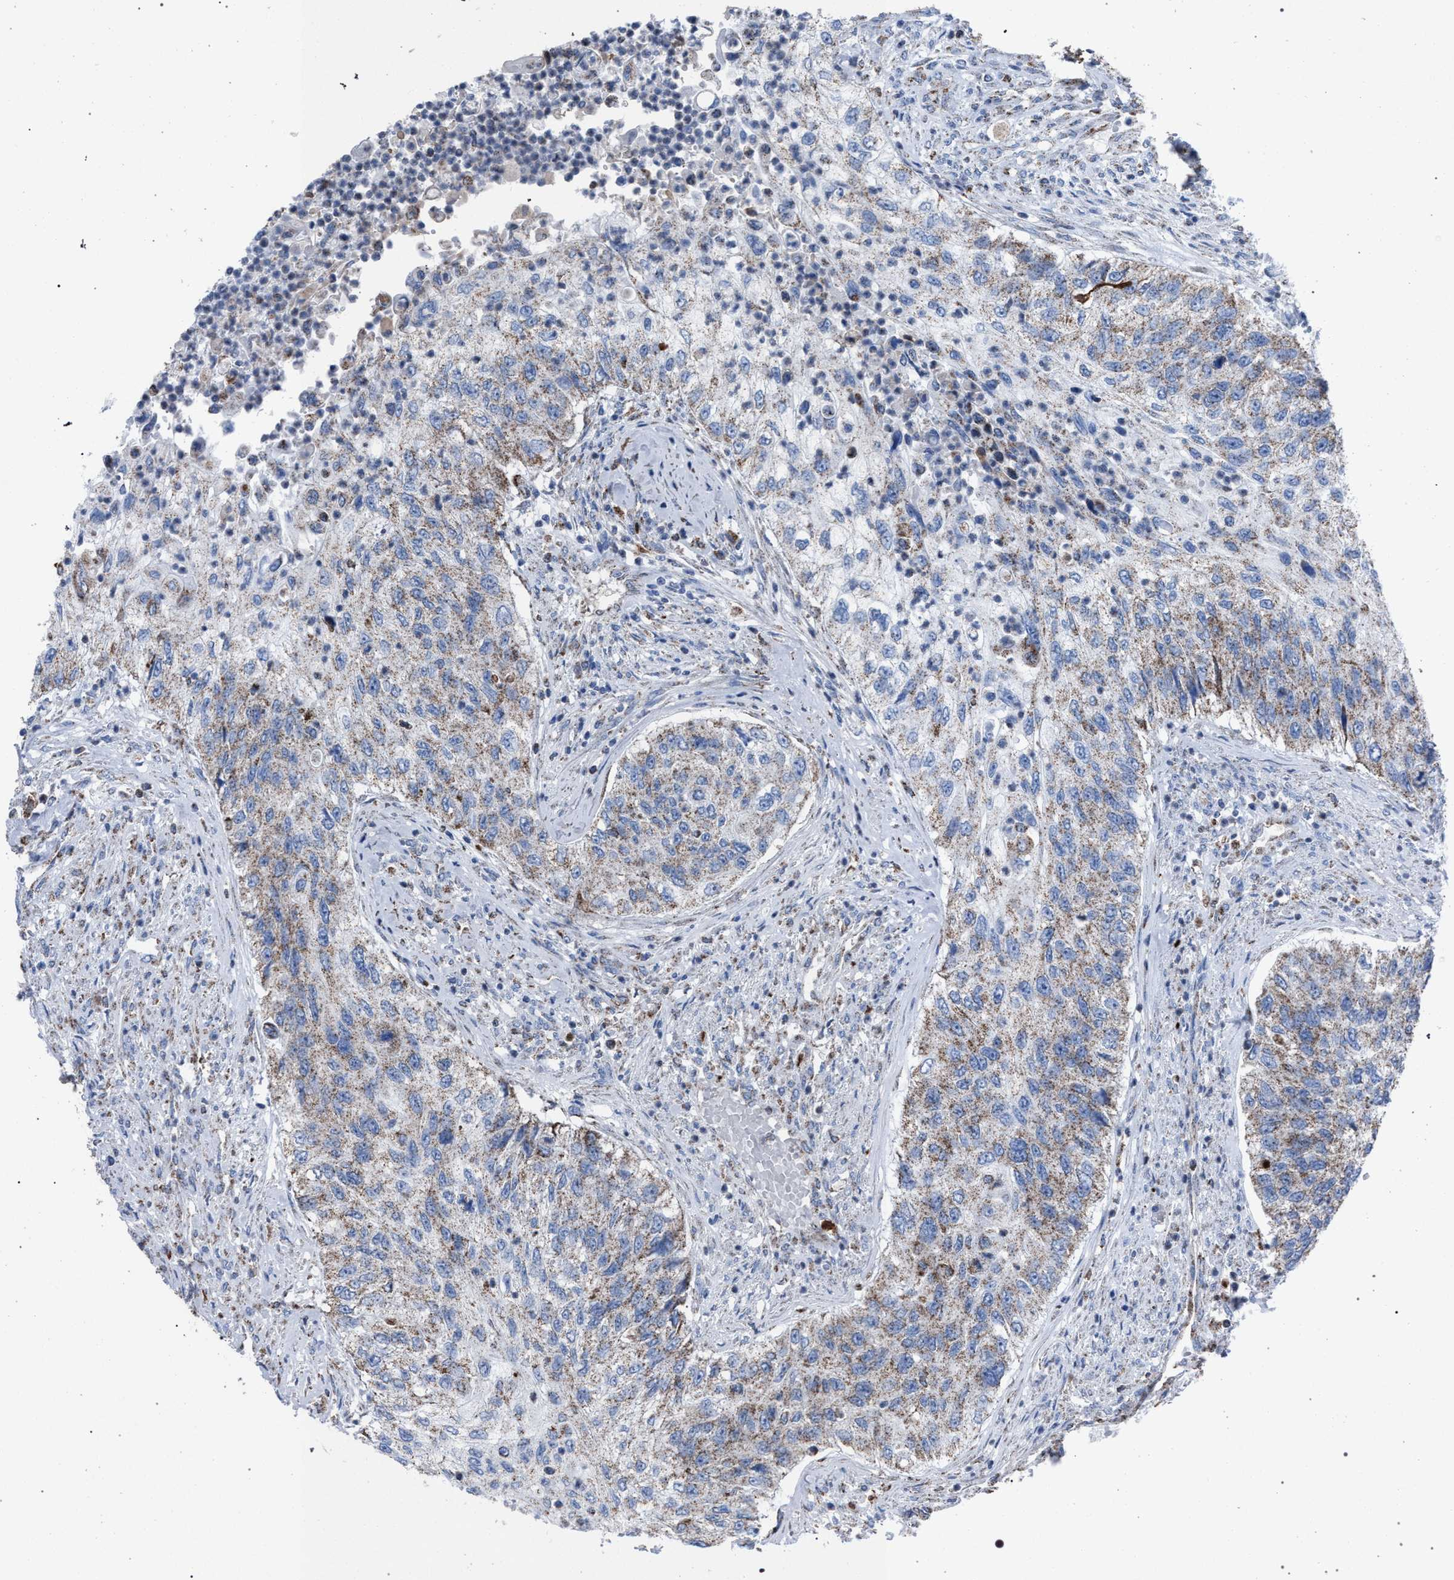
{"staining": {"intensity": "weak", "quantity": ">75%", "location": "cytoplasmic/membranous"}, "tissue": "urothelial cancer", "cell_type": "Tumor cells", "image_type": "cancer", "snomed": [{"axis": "morphology", "description": "Urothelial carcinoma, High grade"}, {"axis": "topography", "description": "Urinary bladder"}], "caption": "Immunohistochemistry micrograph of neoplastic tissue: urothelial cancer stained using IHC shows low levels of weak protein expression localized specifically in the cytoplasmic/membranous of tumor cells, appearing as a cytoplasmic/membranous brown color.", "gene": "HSD17B4", "patient": {"sex": "female", "age": 60}}